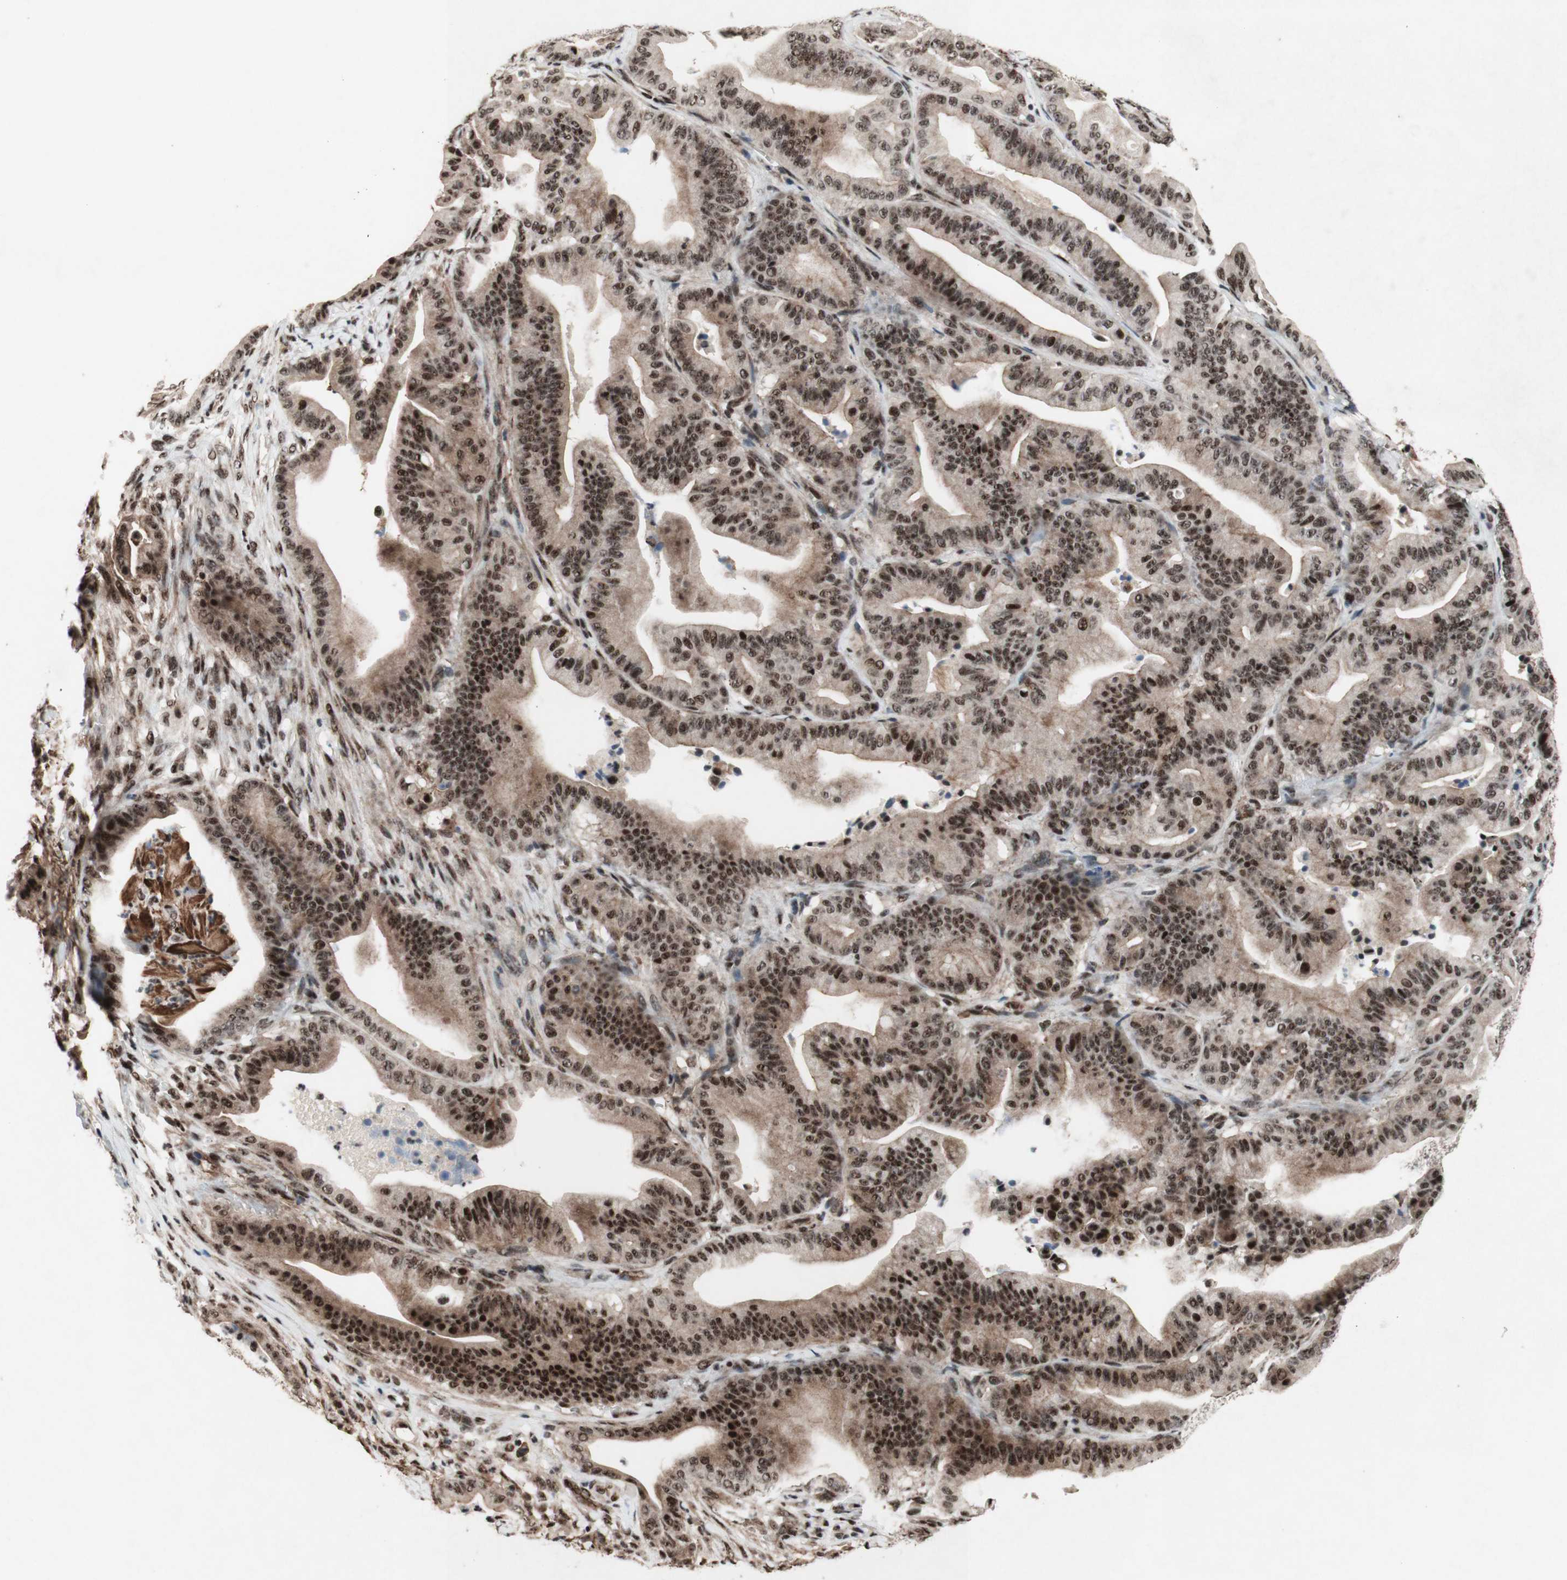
{"staining": {"intensity": "moderate", "quantity": ">75%", "location": "nuclear"}, "tissue": "pancreatic cancer", "cell_type": "Tumor cells", "image_type": "cancer", "snomed": [{"axis": "morphology", "description": "Adenocarcinoma, NOS"}, {"axis": "topography", "description": "Pancreas"}], "caption": "Protein expression analysis of pancreatic cancer demonstrates moderate nuclear positivity in approximately >75% of tumor cells.", "gene": "TLE1", "patient": {"sex": "male", "age": 63}}